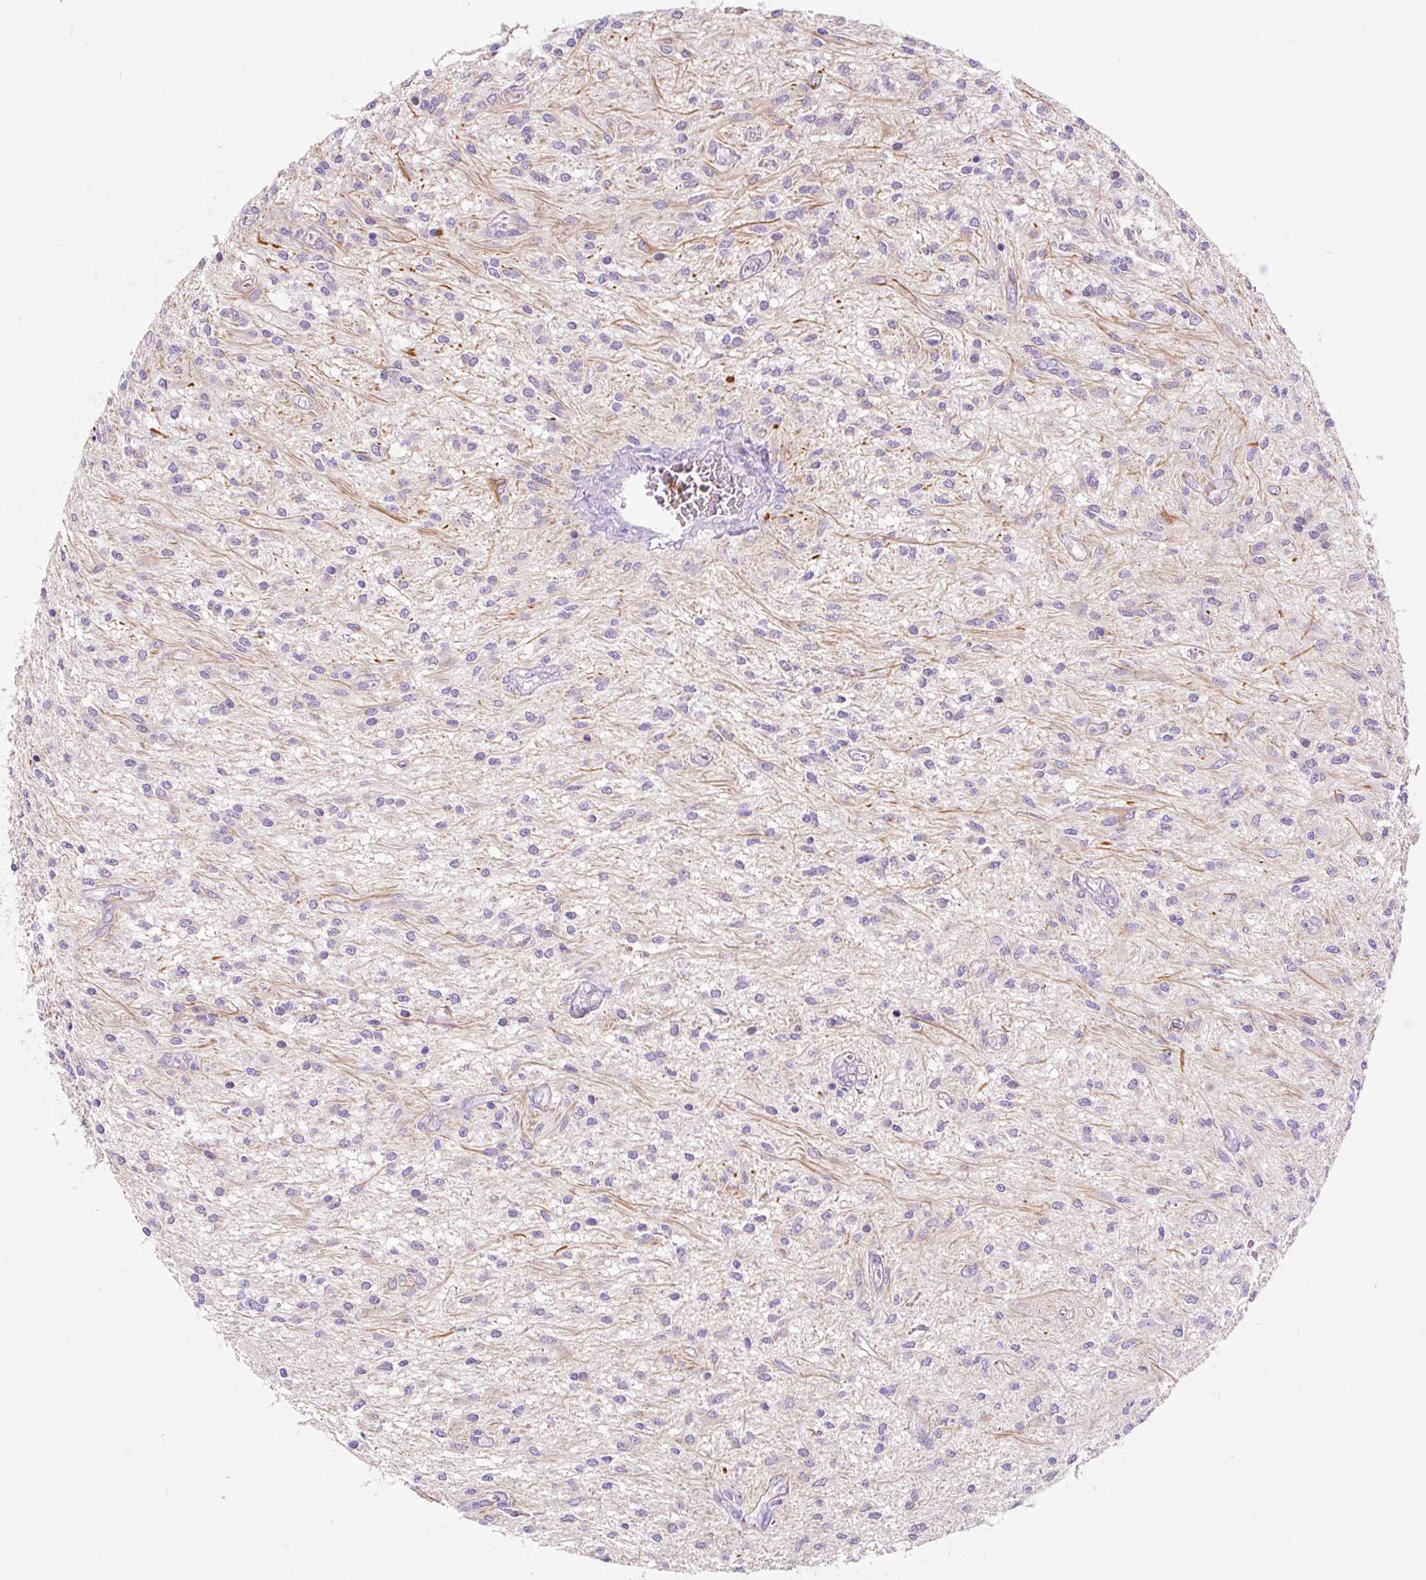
{"staining": {"intensity": "negative", "quantity": "none", "location": "none"}, "tissue": "glioma", "cell_type": "Tumor cells", "image_type": "cancer", "snomed": [{"axis": "morphology", "description": "Glioma, malignant, Low grade"}, {"axis": "topography", "description": "Cerebellum"}], "caption": "Human glioma stained for a protein using immunohistochemistry demonstrates no staining in tumor cells.", "gene": "CCL25", "patient": {"sex": "female", "age": 14}}